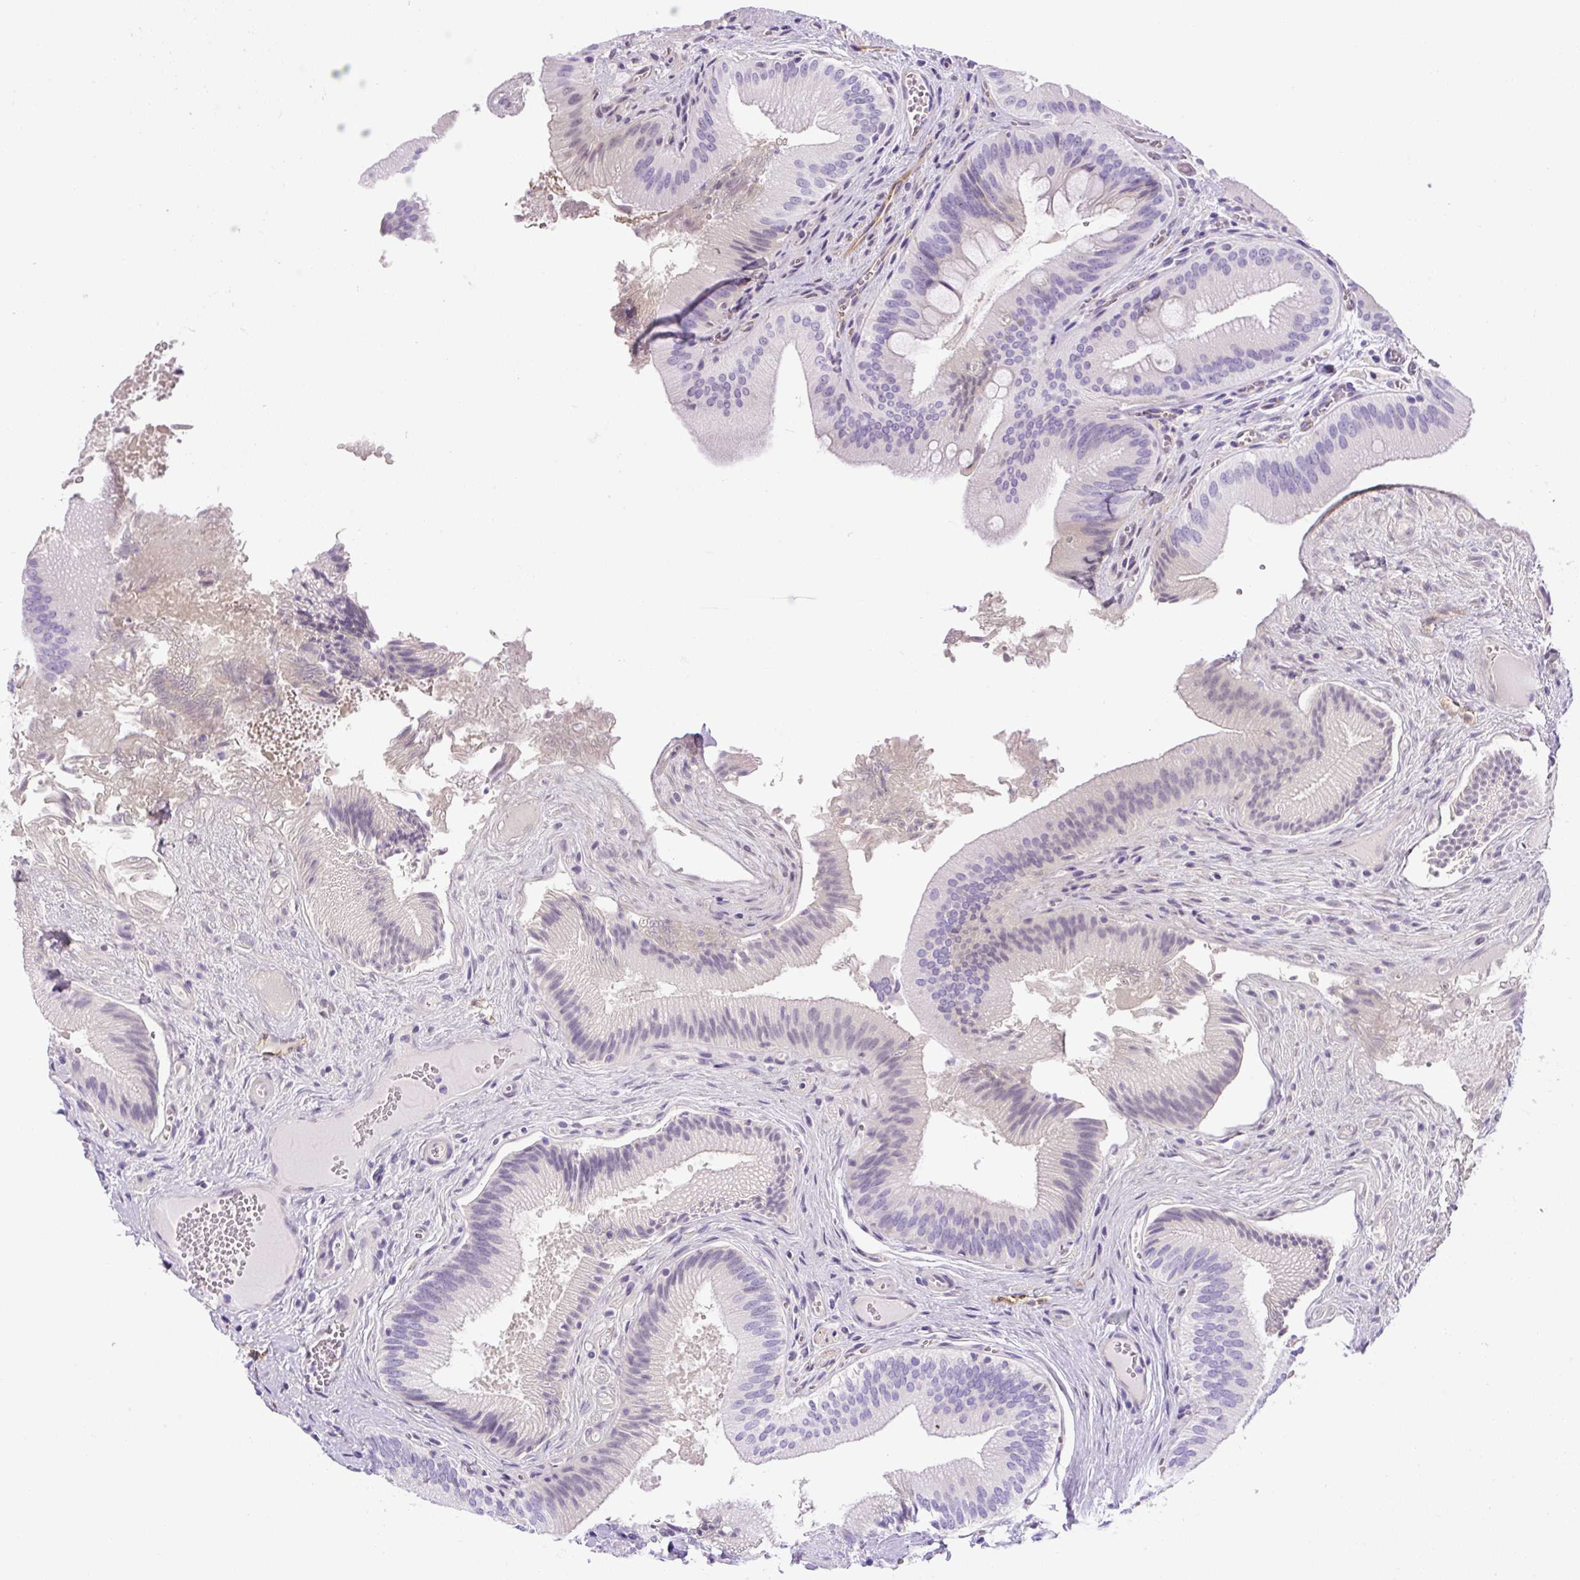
{"staining": {"intensity": "negative", "quantity": "none", "location": "none"}, "tissue": "gallbladder", "cell_type": "Glandular cells", "image_type": "normal", "snomed": [{"axis": "morphology", "description": "Normal tissue, NOS"}, {"axis": "topography", "description": "Gallbladder"}], "caption": "IHC micrograph of unremarkable gallbladder: human gallbladder stained with DAB reveals no significant protein expression in glandular cells. (DAB IHC with hematoxylin counter stain).", "gene": "ASB4", "patient": {"sex": "male", "age": 17}}